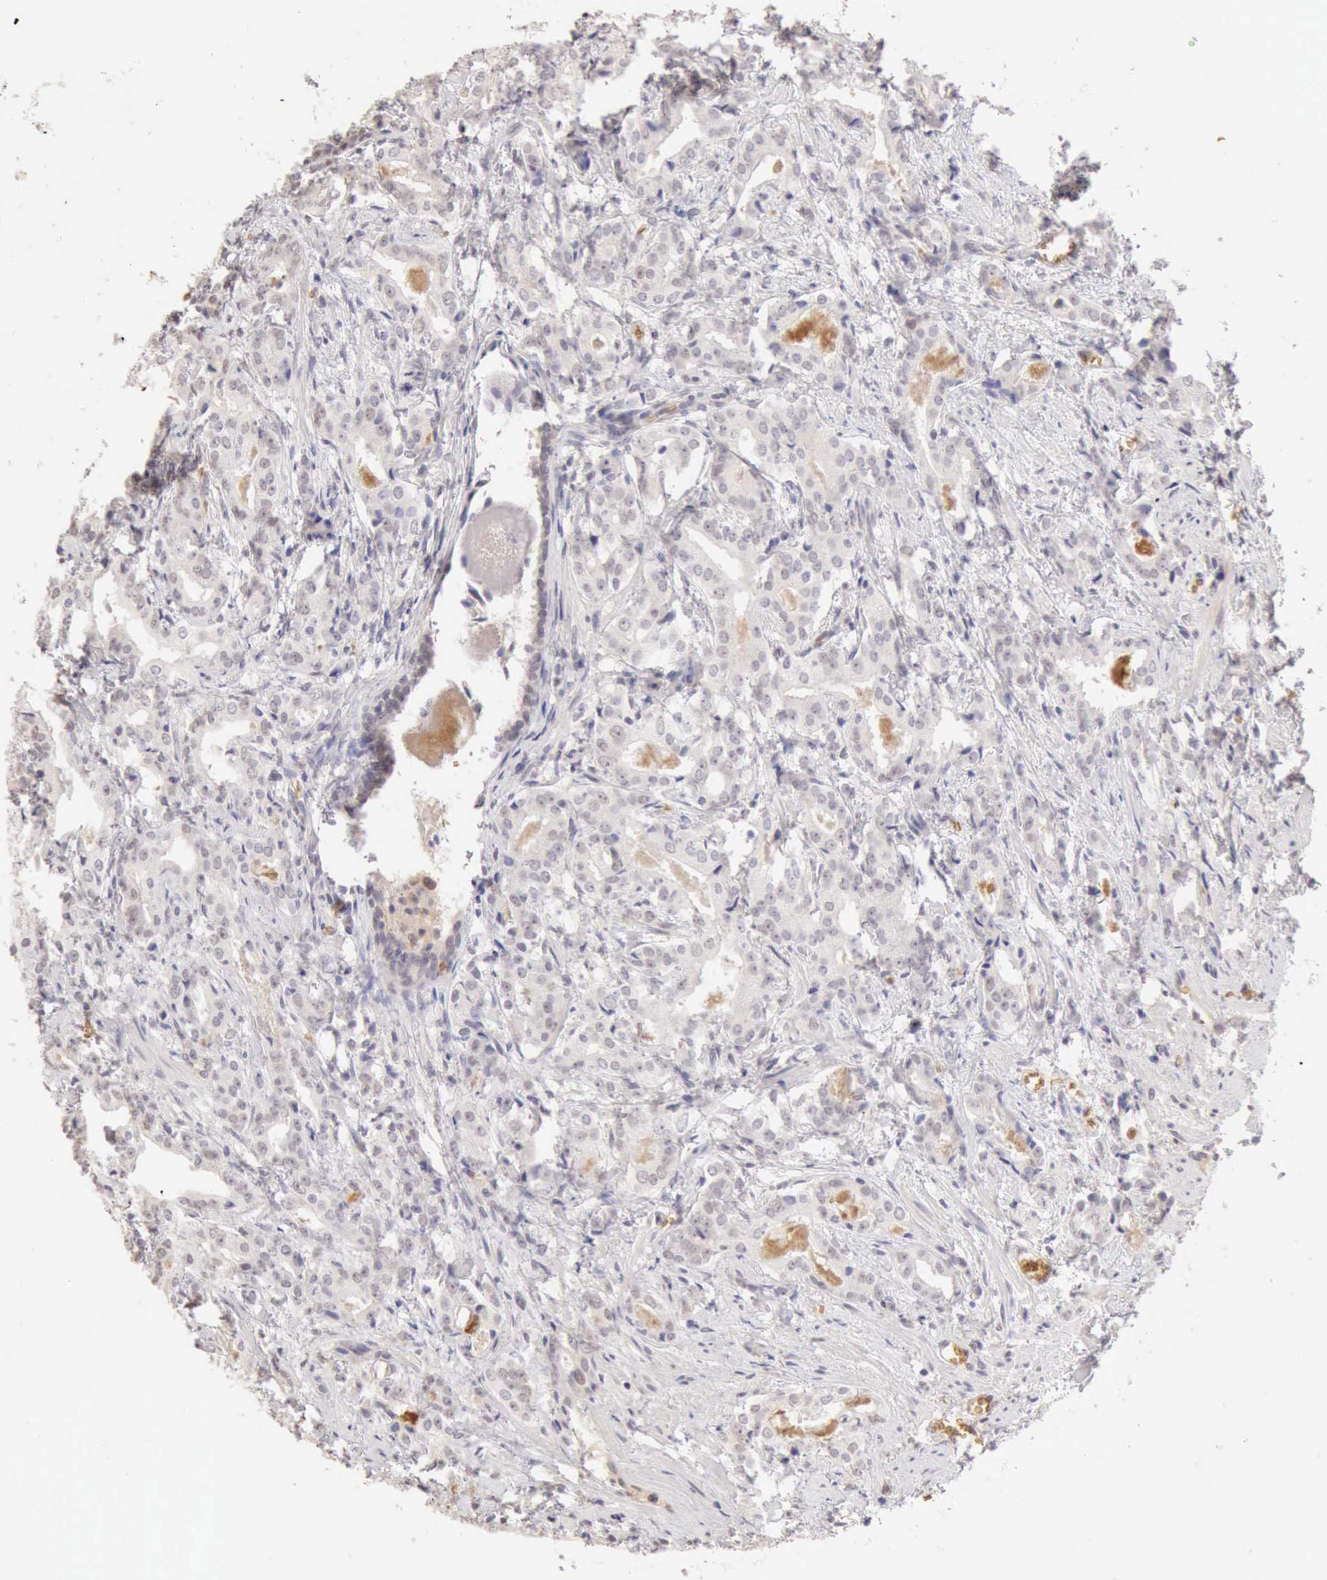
{"staining": {"intensity": "negative", "quantity": "none", "location": "none"}, "tissue": "prostate cancer", "cell_type": "Tumor cells", "image_type": "cancer", "snomed": [{"axis": "morphology", "description": "Adenocarcinoma, Medium grade"}, {"axis": "topography", "description": "Prostate"}], "caption": "Immunohistochemistry histopathology image of prostate cancer (medium-grade adenocarcinoma) stained for a protein (brown), which displays no expression in tumor cells.", "gene": "CFI", "patient": {"sex": "male", "age": 64}}